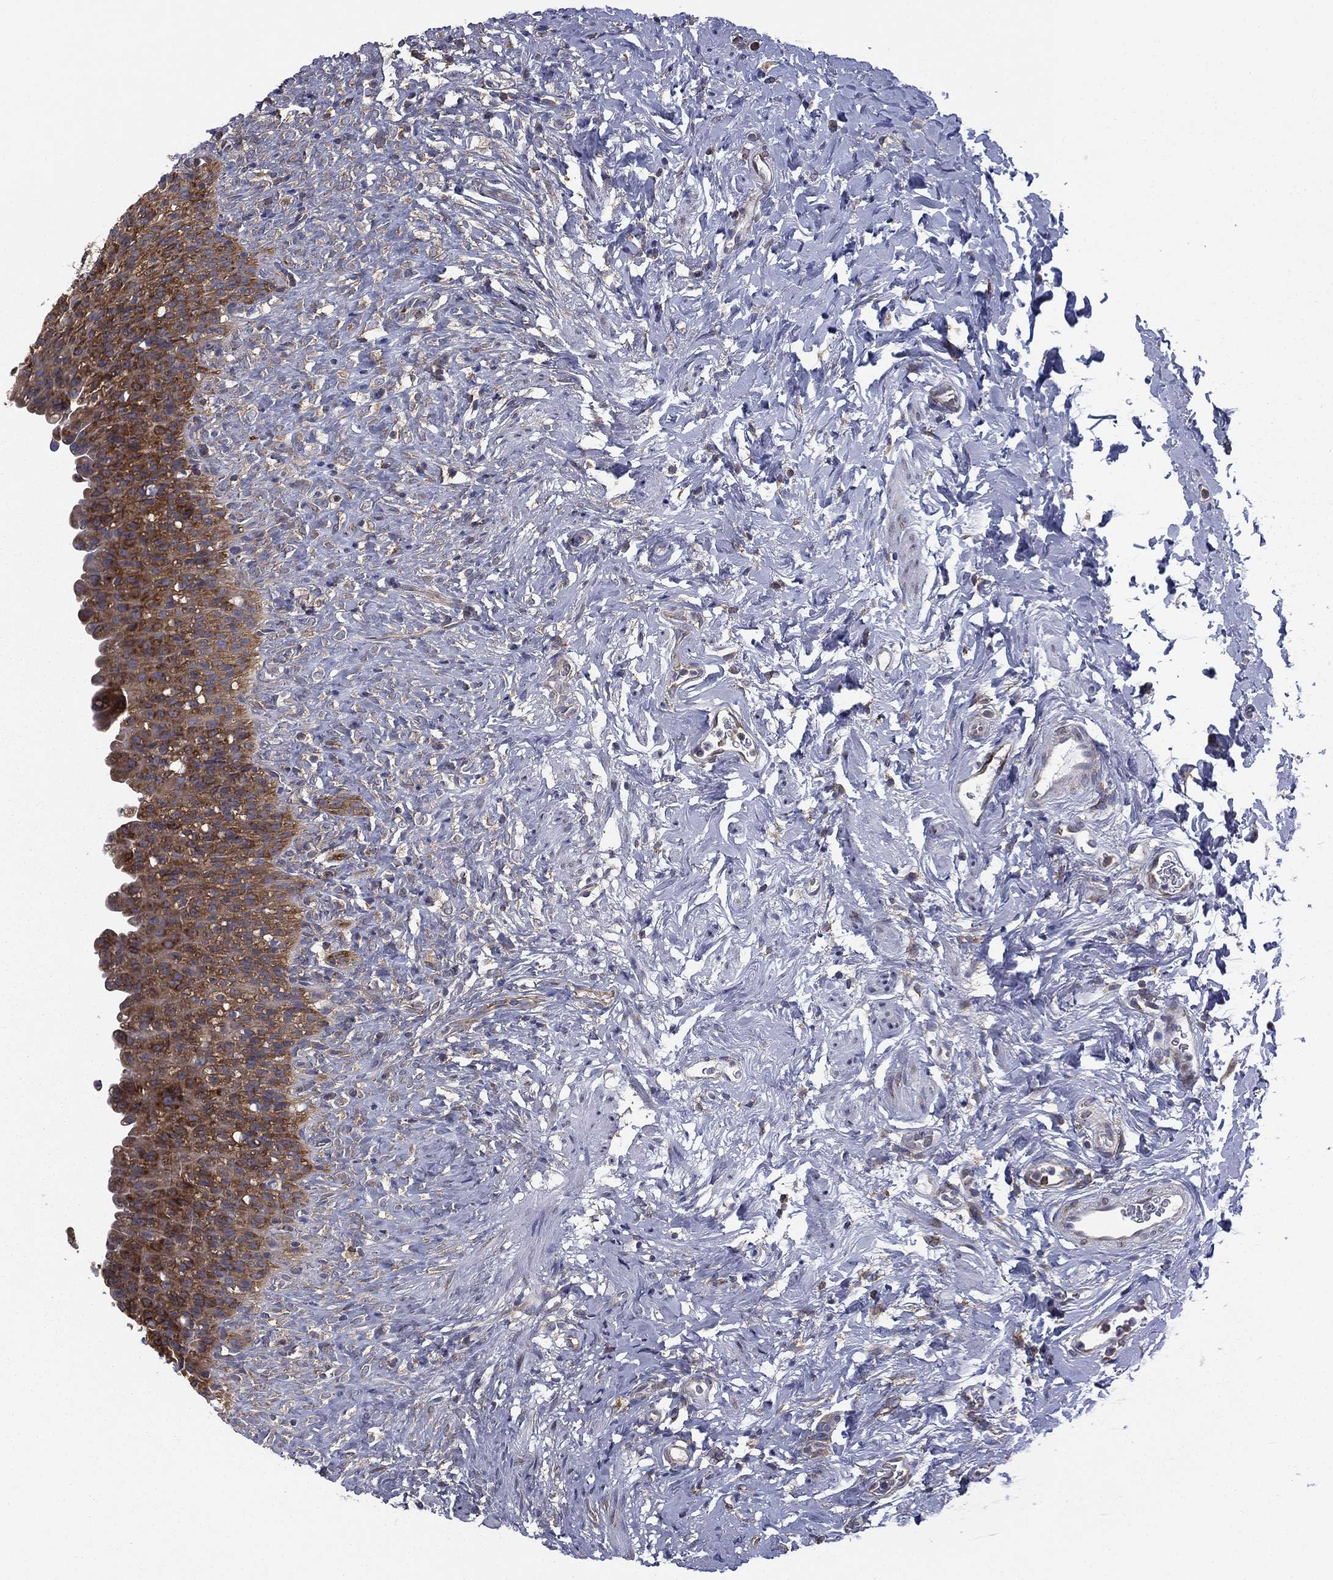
{"staining": {"intensity": "strong", "quantity": ">75%", "location": "cytoplasmic/membranous"}, "tissue": "urinary bladder", "cell_type": "Urothelial cells", "image_type": "normal", "snomed": [{"axis": "morphology", "description": "Normal tissue, NOS"}, {"axis": "topography", "description": "Urinary bladder"}], "caption": "Urinary bladder stained with immunohistochemistry shows strong cytoplasmic/membranous staining in approximately >75% of urothelial cells. (DAB (3,3'-diaminobenzidine) IHC, brown staining for protein, blue staining for nuclei).", "gene": "FARSA", "patient": {"sex": "male", "age": 76}}